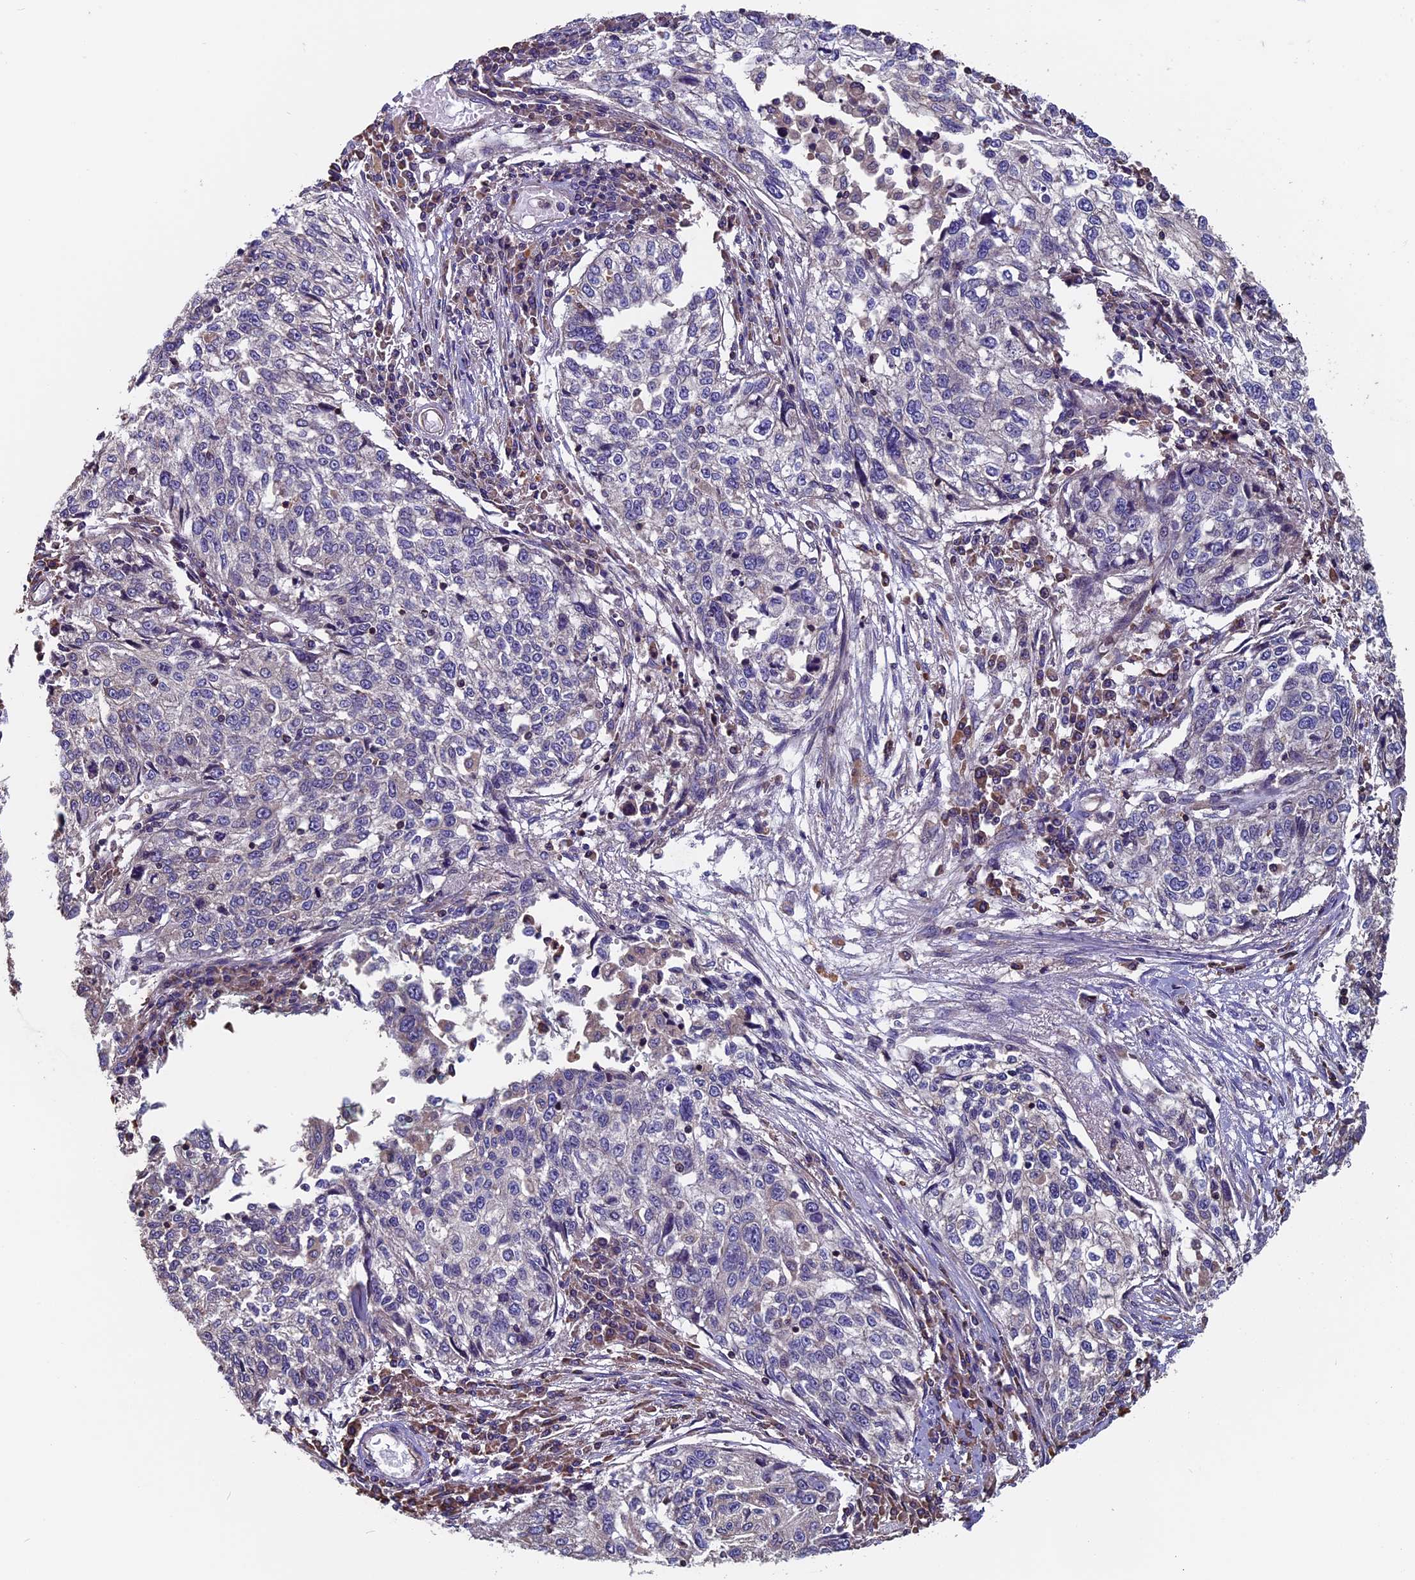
{"staining": {"intensity": "negative", "quantity": "none", "location": "none"}, "tissue": "cervical cancer", "cell_type": "Tumor cells", "image_type": "cancer", "snomed": [{"axis": "morphology", "description": "Squamous cell carcinoma, NOS"}, {"axis": "topography", "description": "Cervix"}], "caption": "Cervical squamous cell carcinoma was stained to show a protein in brown. There is no significant staining in tumor cells. Nuclei are stained in blue.", "gene": "CCDC153", "patient": {"sex": "female", "age": 57}}